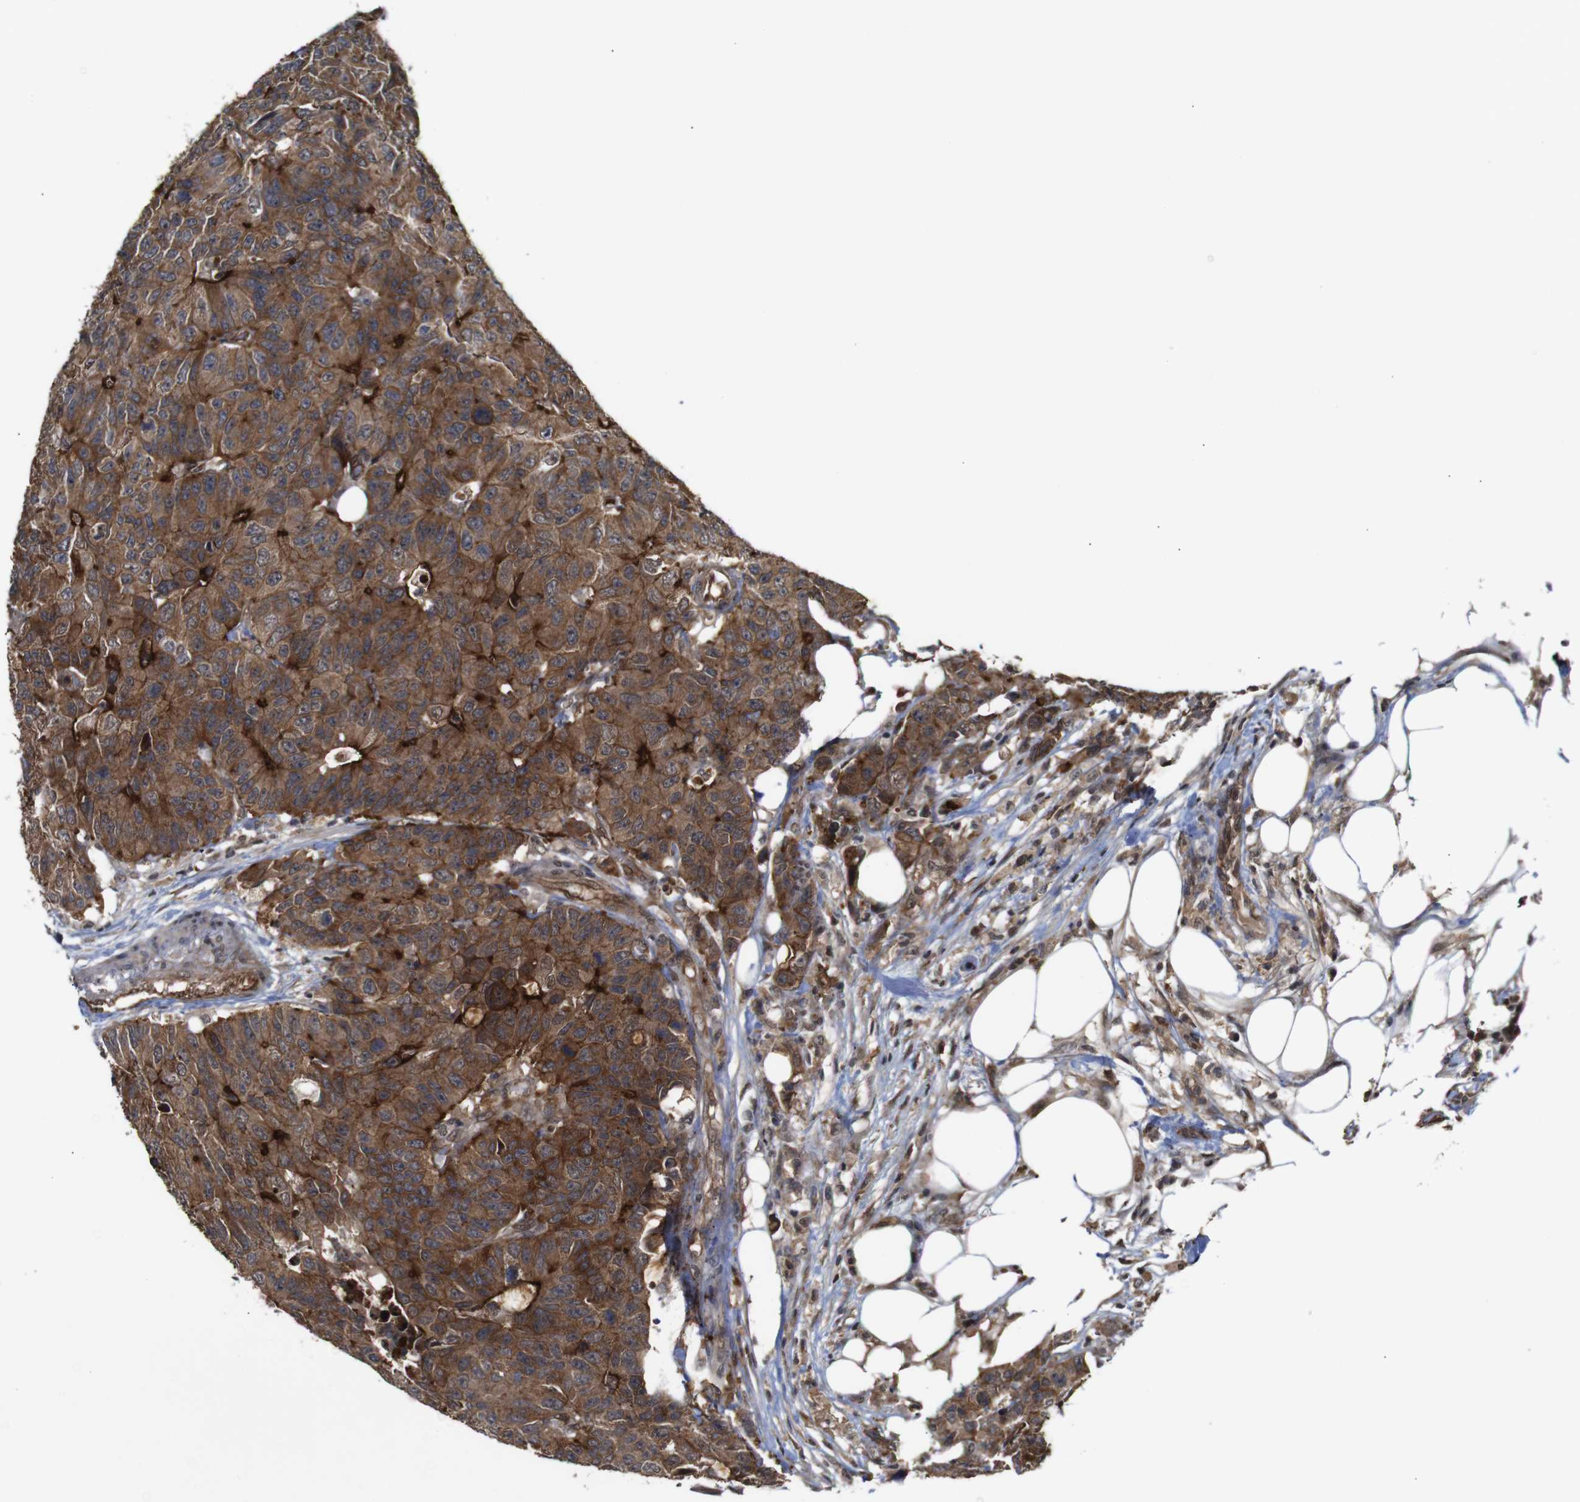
{"staining": {"intensity": "strong", "quantity": ">75%", "location": "cytoplasmic/membranous"}, "tissue": "colorectal cancer", "cell_type": "Tumor cells", "image_type": "cancer", "snomed": [{"axis": "morphology", "description": "Adenocarcinoma, NOS"}, {"axis": "topography", "description": "Colon"}], "caption": "This is an image of immunohistochemistry (IHC) staining of adenocarcinoma (colorectal), which shows strong positivity in the cytoplasmic/membranous of tumor cells.", "gene": "NANOS1", "patient": {"sex": "female", "age": 86}}